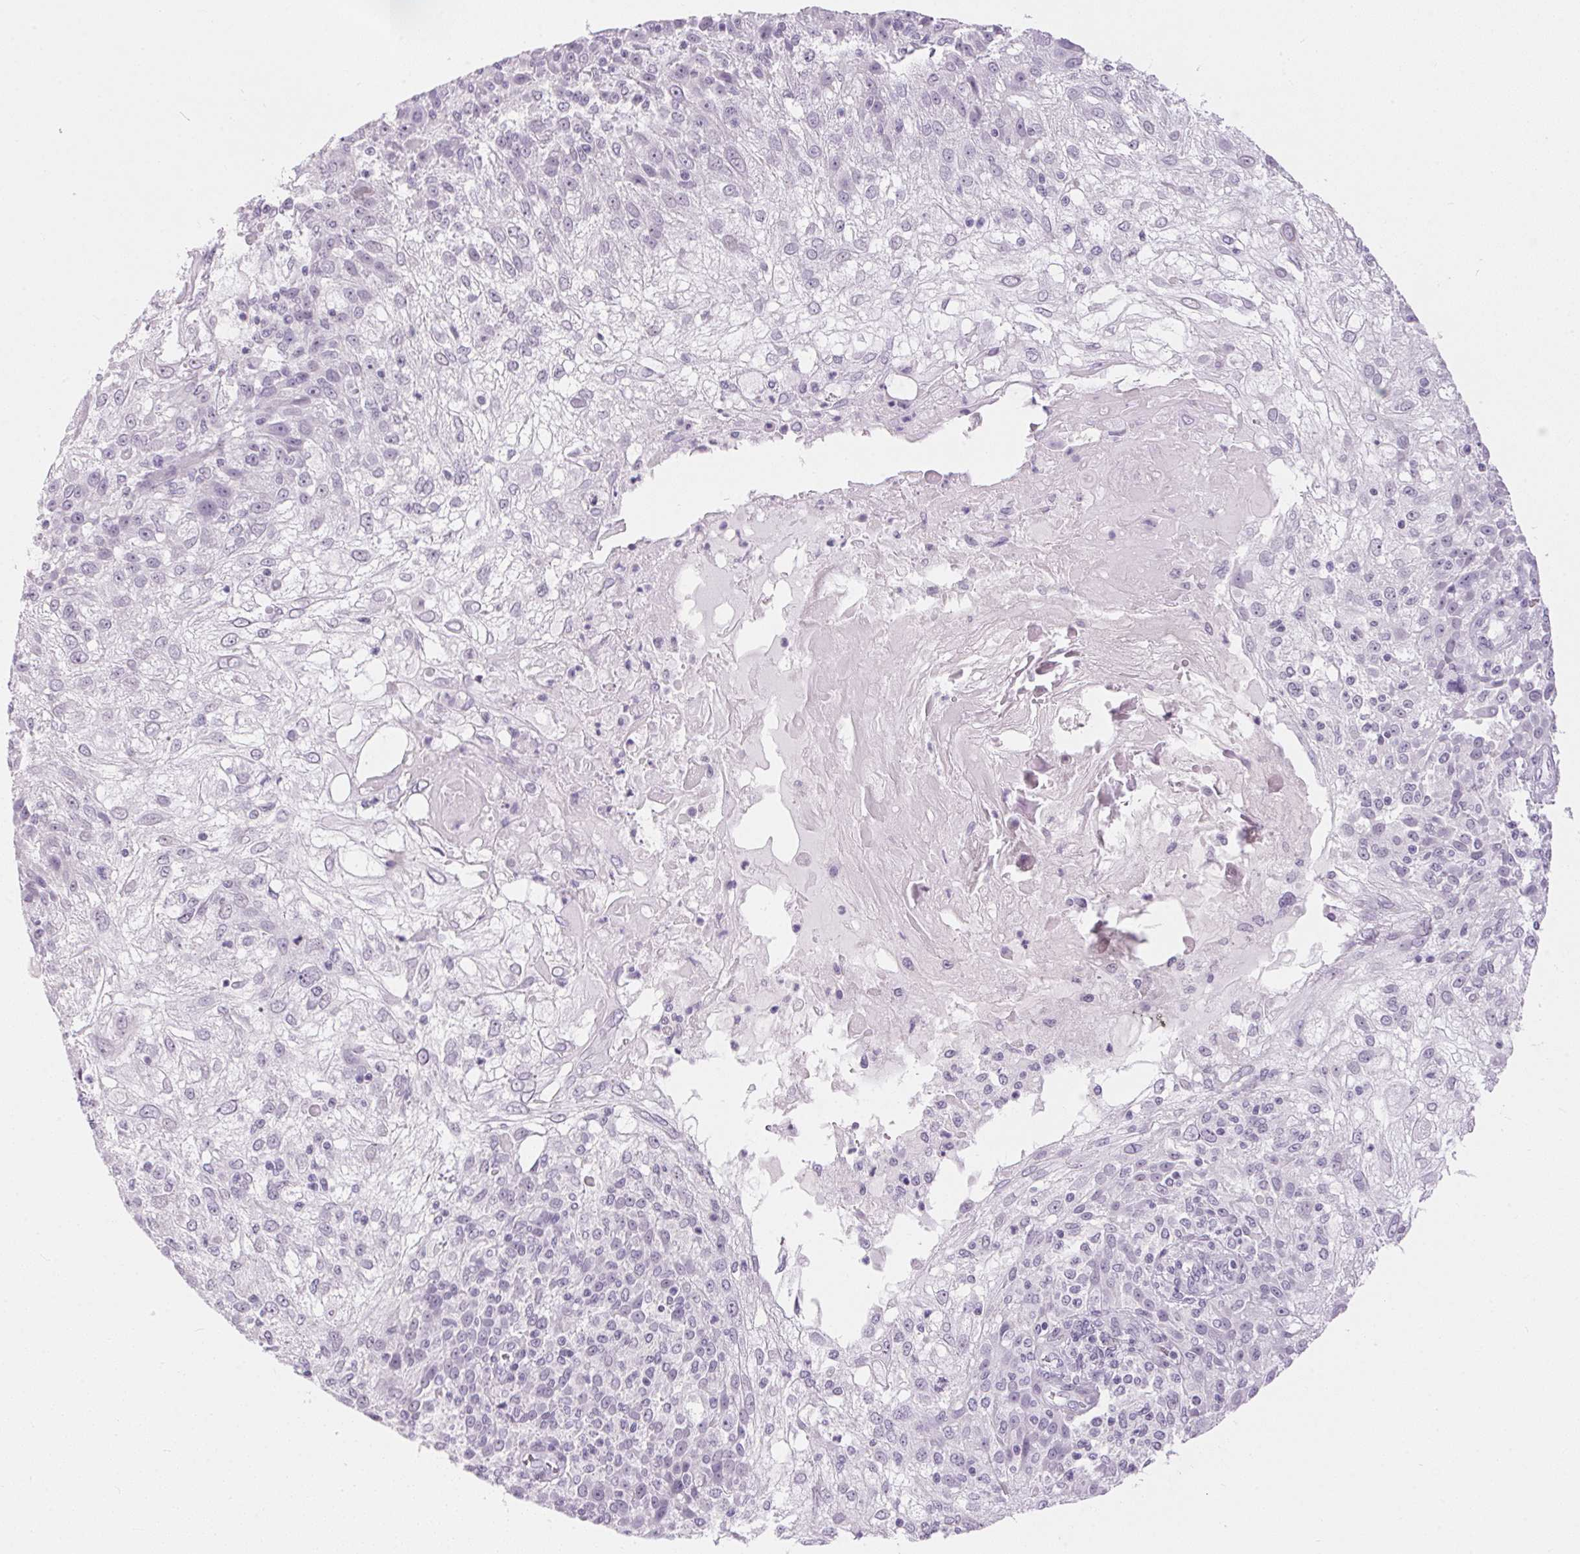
{"staining": {"intensity": "negative", "quantity": "none", "location": "none"}, "tissue": "skin cancer", "cell_type": "Tumor cells", "image_type": "cancer", "snomed": [{"axis": "morphology", "description": "Normal tissue, NOS"}, {"axis": "morphology", "description": "Squamous cell carcinoma, NOS"}, {"axis": "topography", "description": "Skin"}], "caption": "Immunohistochemical staining of skin cancer demonstrates no significant staining in tumor cells.", "gene": "CADPS", "patient": {"sex": "female", "age": 83}}